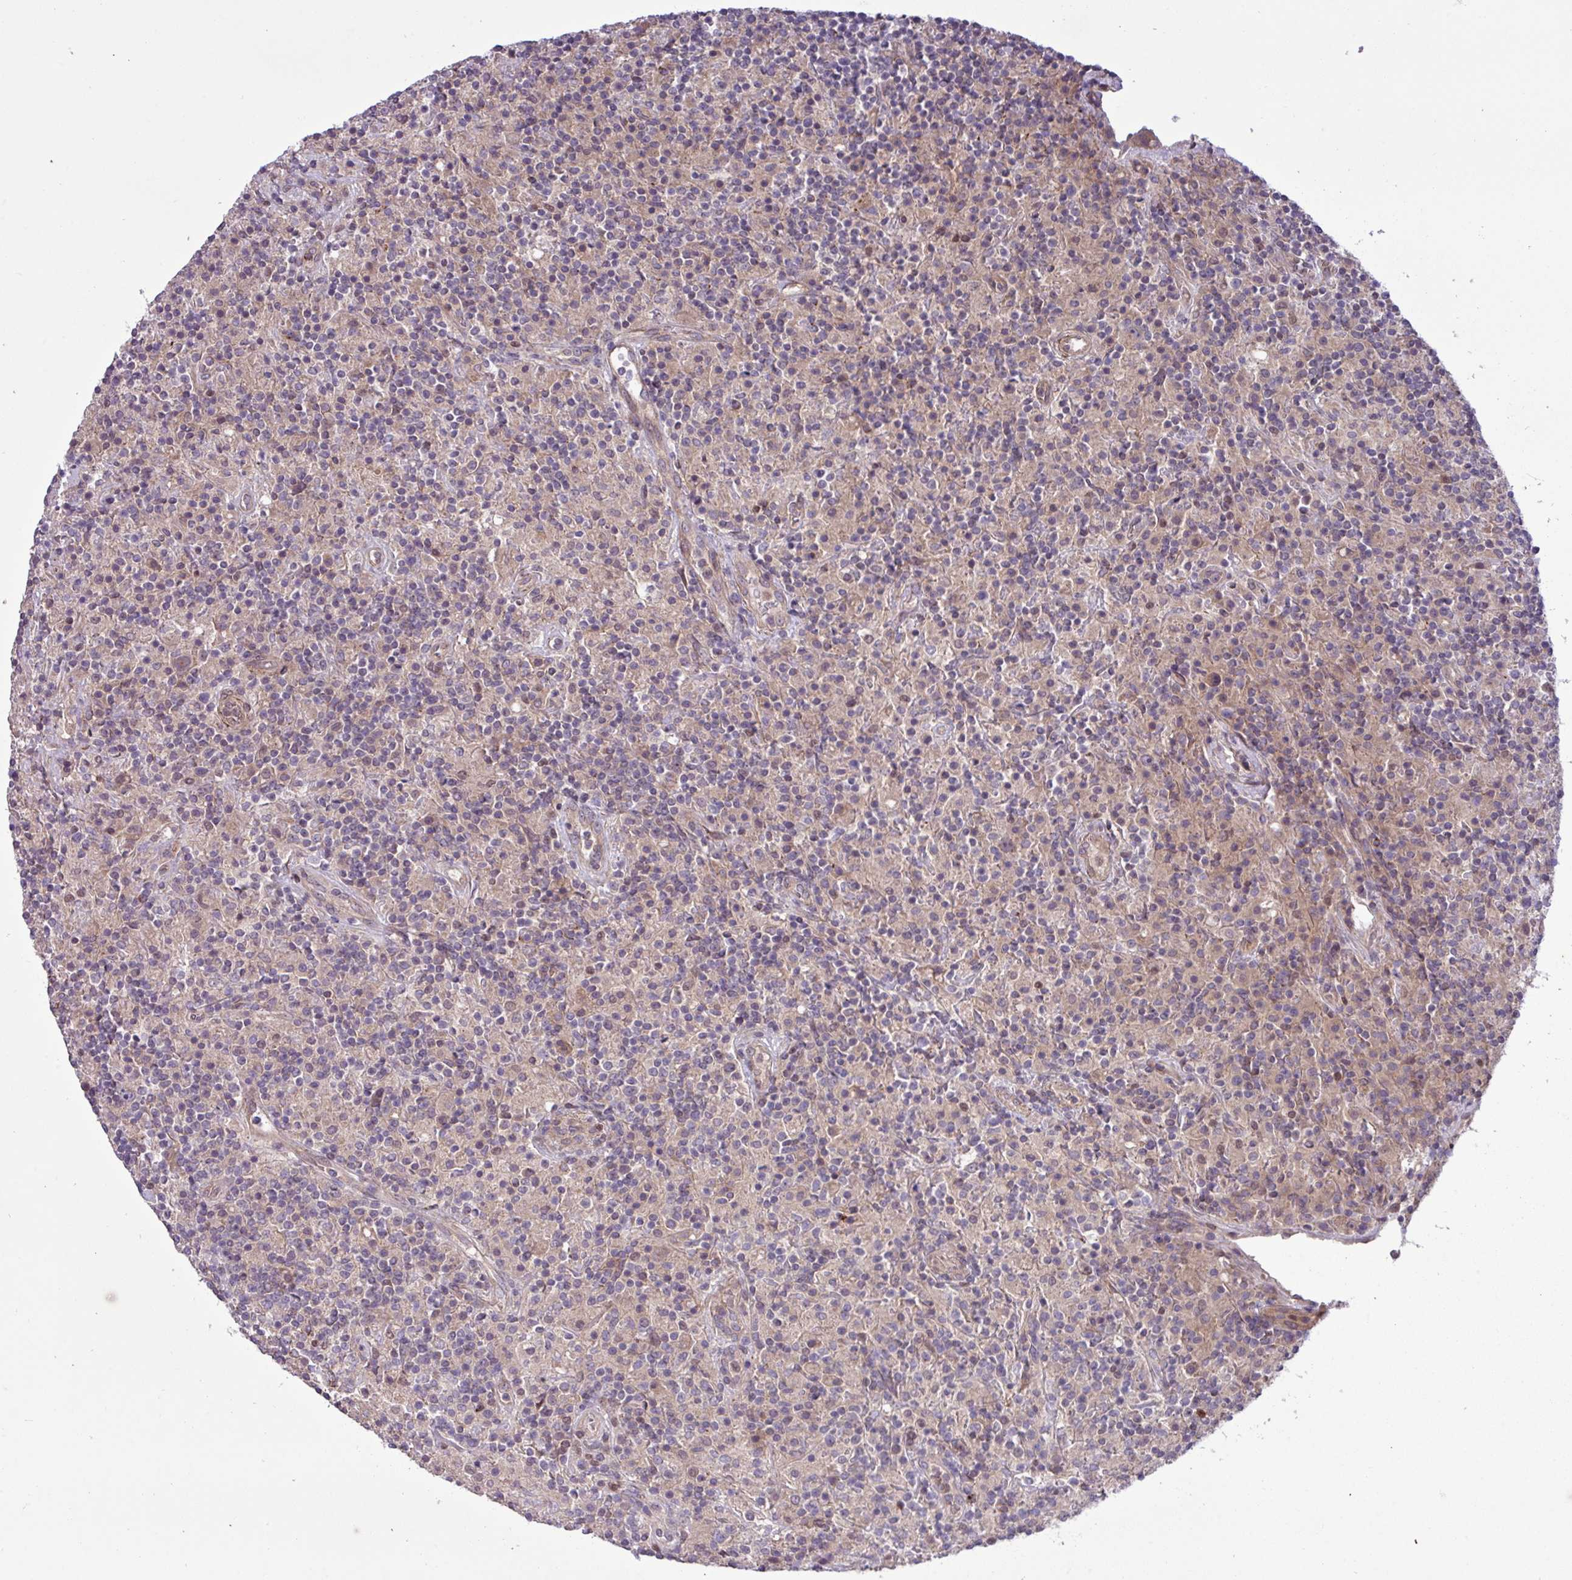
{"staining": {"intensity": "weak", "quantity": "<25%", "location": "nuclear"}, "tissue": "lymphoma", "cell_type": "Tumor cells", "image_type": "cancer", "snomed": [{"axis": "morphology", "description": "Hodgkin's disease, NOS"}, {"axis": "topography", "description": "Lymph node"}], "caption": "Hodgkin's disease was stained to show a protein in brown. There is no significant positivity in tumor cells.", "gene": "CNTRL", "patient": {"sex": "male", "age": 70}}